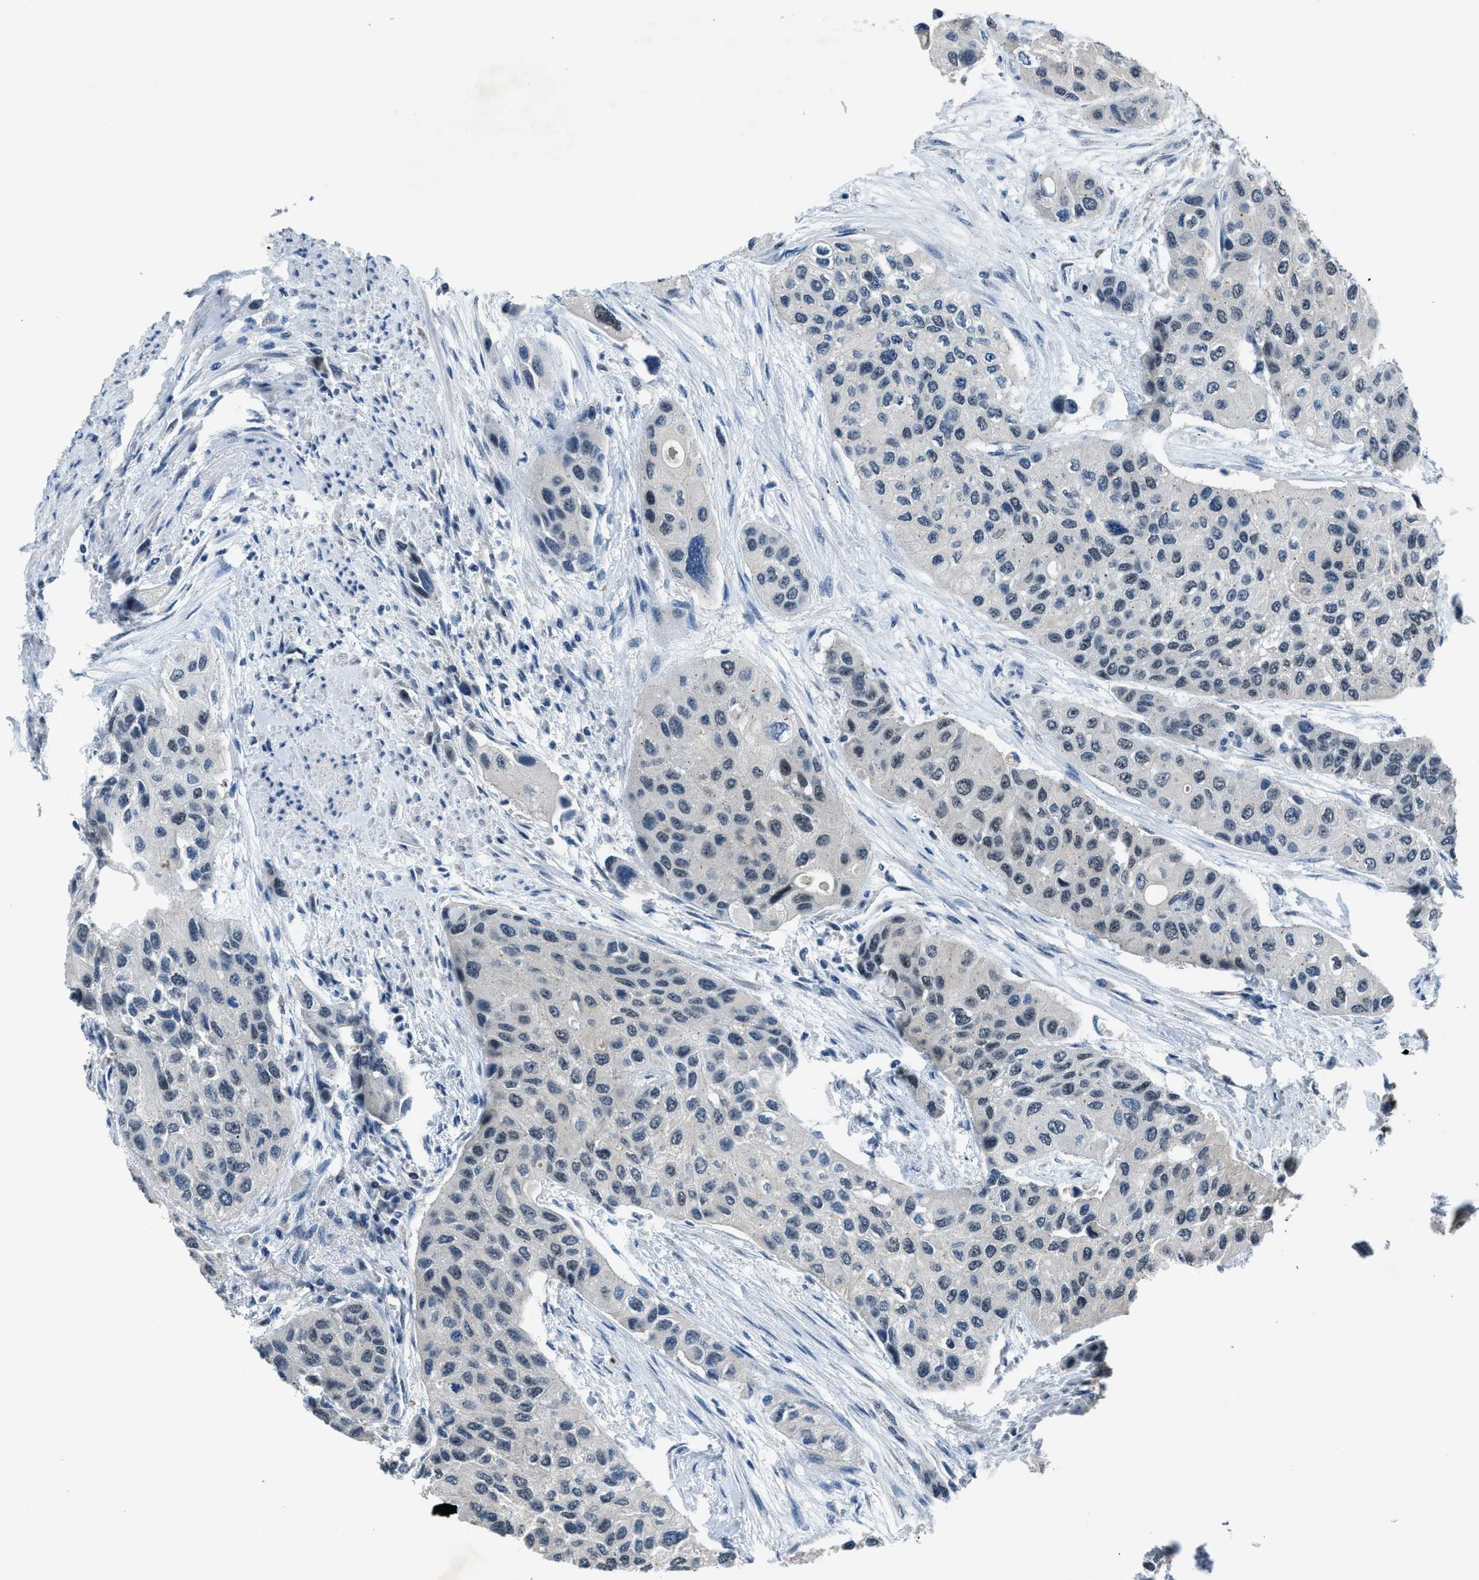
{"staining": {"intensity": "negative", "quantity": "none", "location": "none"}, "tissue": "urothelial cancer", "cell_type": "Tumor cells", "image_type": "cancer", "snomed": [{"axis": "morphology", "description": "Urothelial carcinoma, High grade"}, {"axis": "topography", "description": "Urinary bladder"}], "caption": "The immunohistochemistry histopathology image has no significant staining in tumor cells of urothelial cancer tissue.", "gene": "DUSP19", "patient": {"sex": "female", "age": 56}}